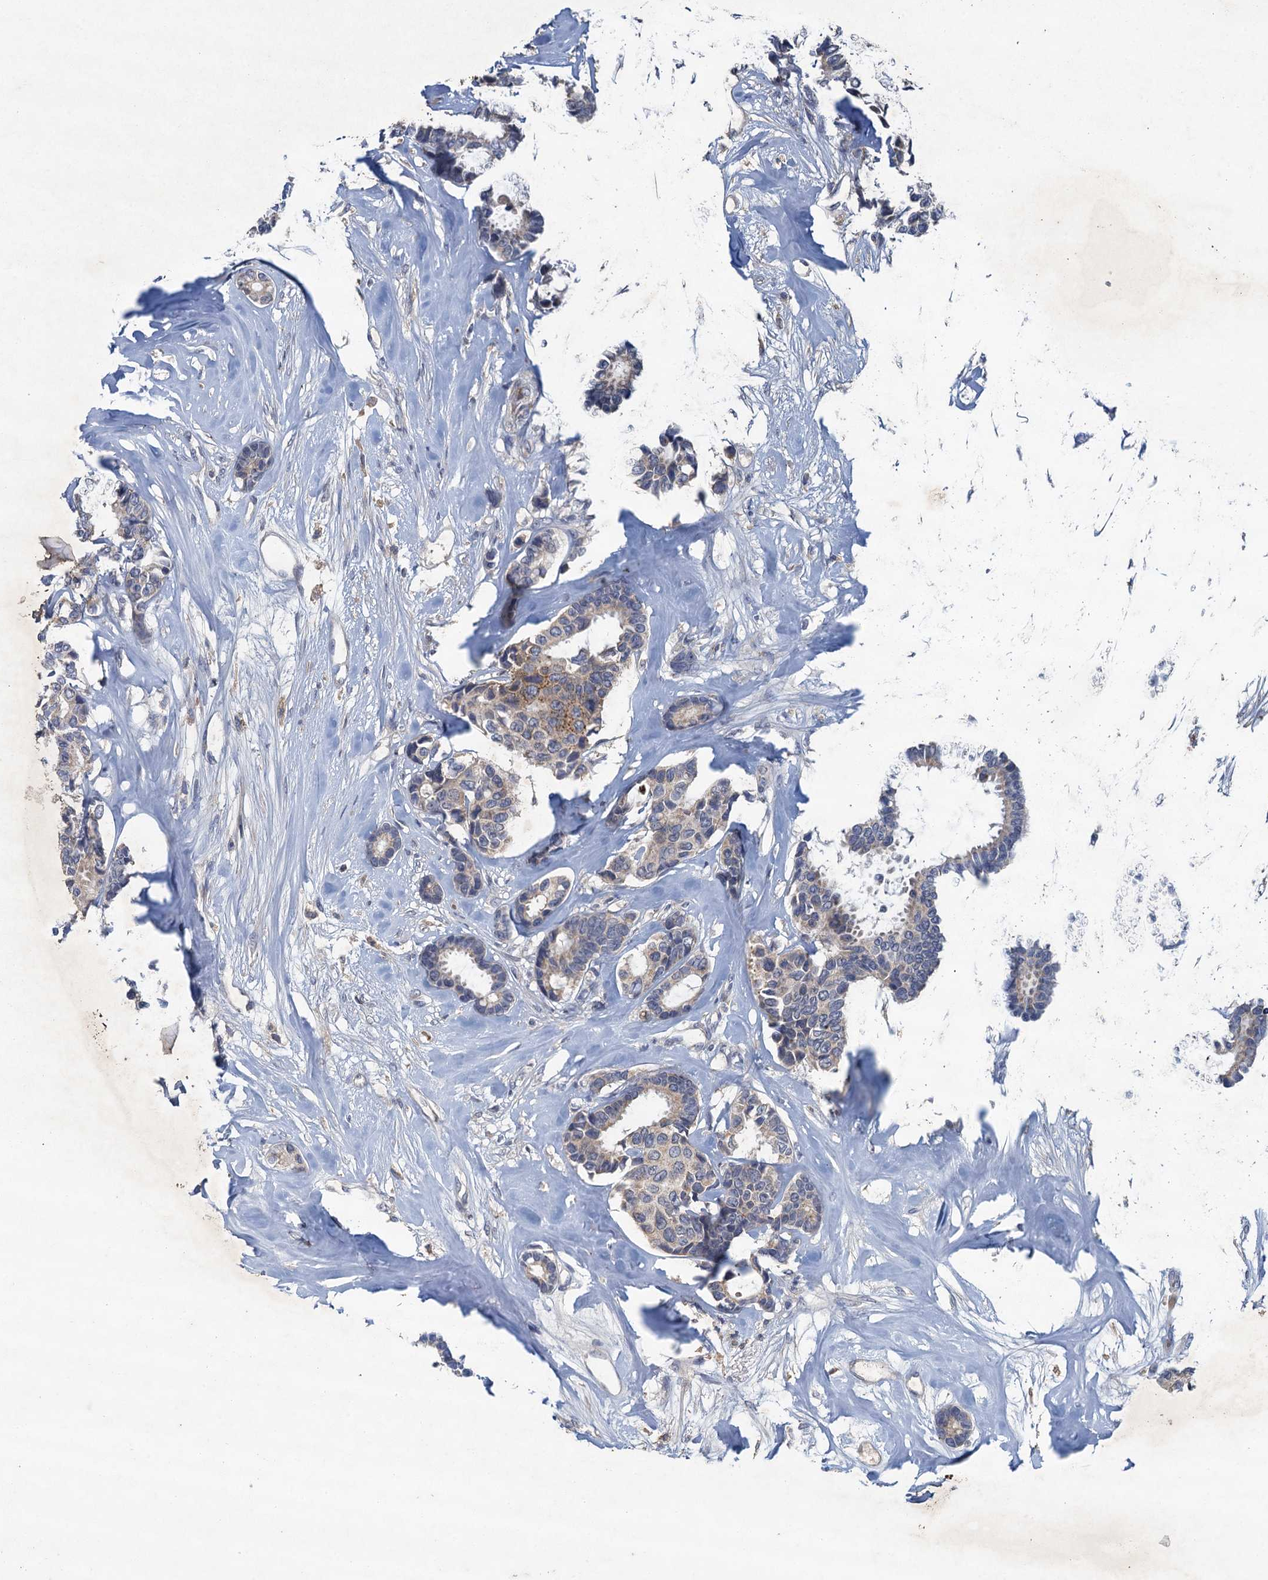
{"staining": {"intensity": "weak", "quantity": "<25%", "location": "cytoplasmic/membranous"}, "tissue": "breast cancer", "cell_type": "Tumor cells", "image_type": "cancer", "snomed": [{"axis": "morphology", "description": "Duct carcinoma"}, {"axis": "topography", "description": "Breast"}], "caption": "Immunohistochemical staining of human breast cancer shows no significant positivity in tumor cells.", "gene": "TPCN1", "patient": {"sex": "female", "age": 87}}